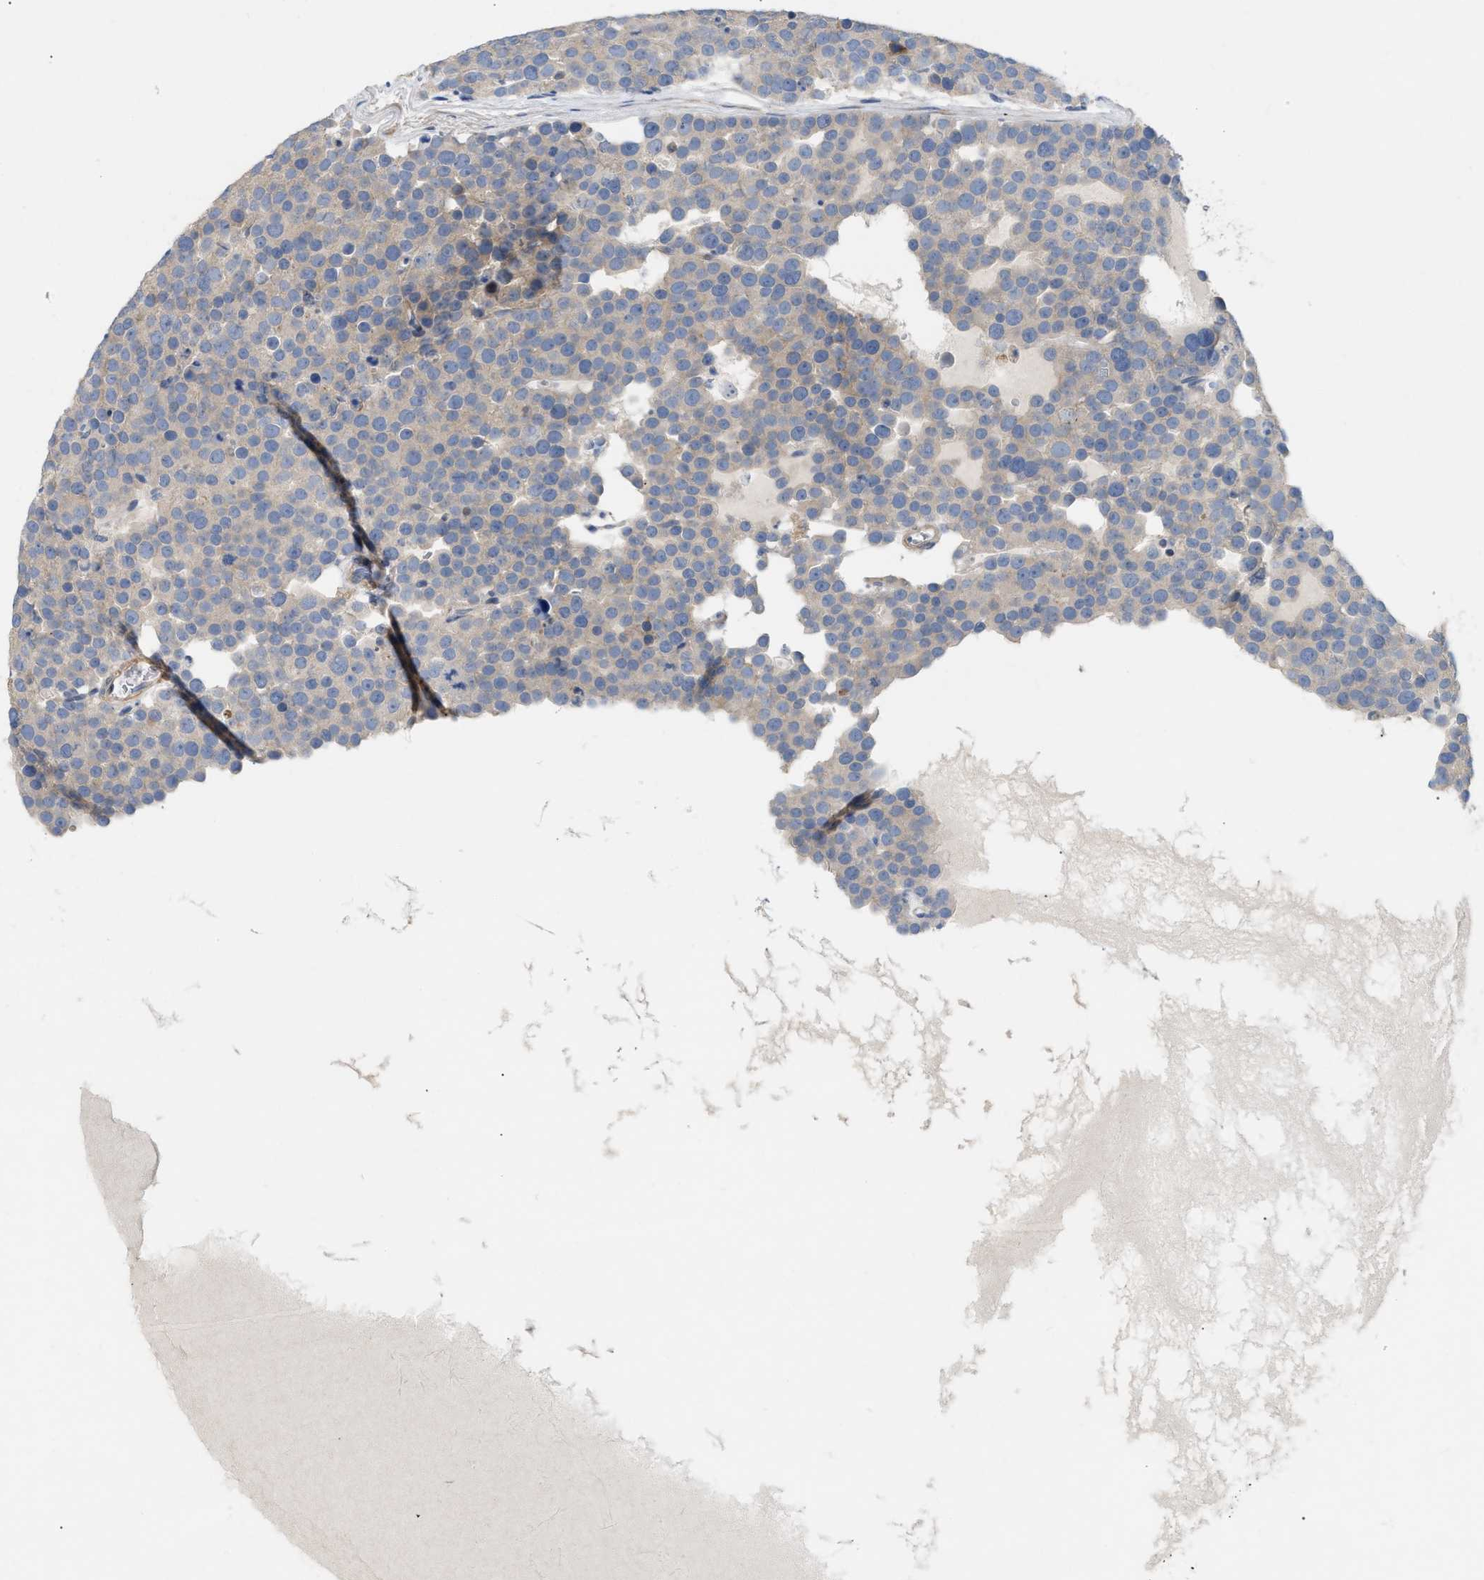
{"staining": {"intensity": "weak", "quantity": "<25%", "location": "cytoplasmic/membranous"}, "tissue": "testis cancer", "cell_type": "Tumor cells", "image_type": "cancer", "snomed": [{"axis": "morphology", "description": "Seminoma, NOS"}, {"axis": "topography", "description": "Testis"}], "caption": "IHC of human testis cancer reveals no positivity in tumor cells.", "gene": "DHX58", "patient": {"sex": "male", "age": 71}}